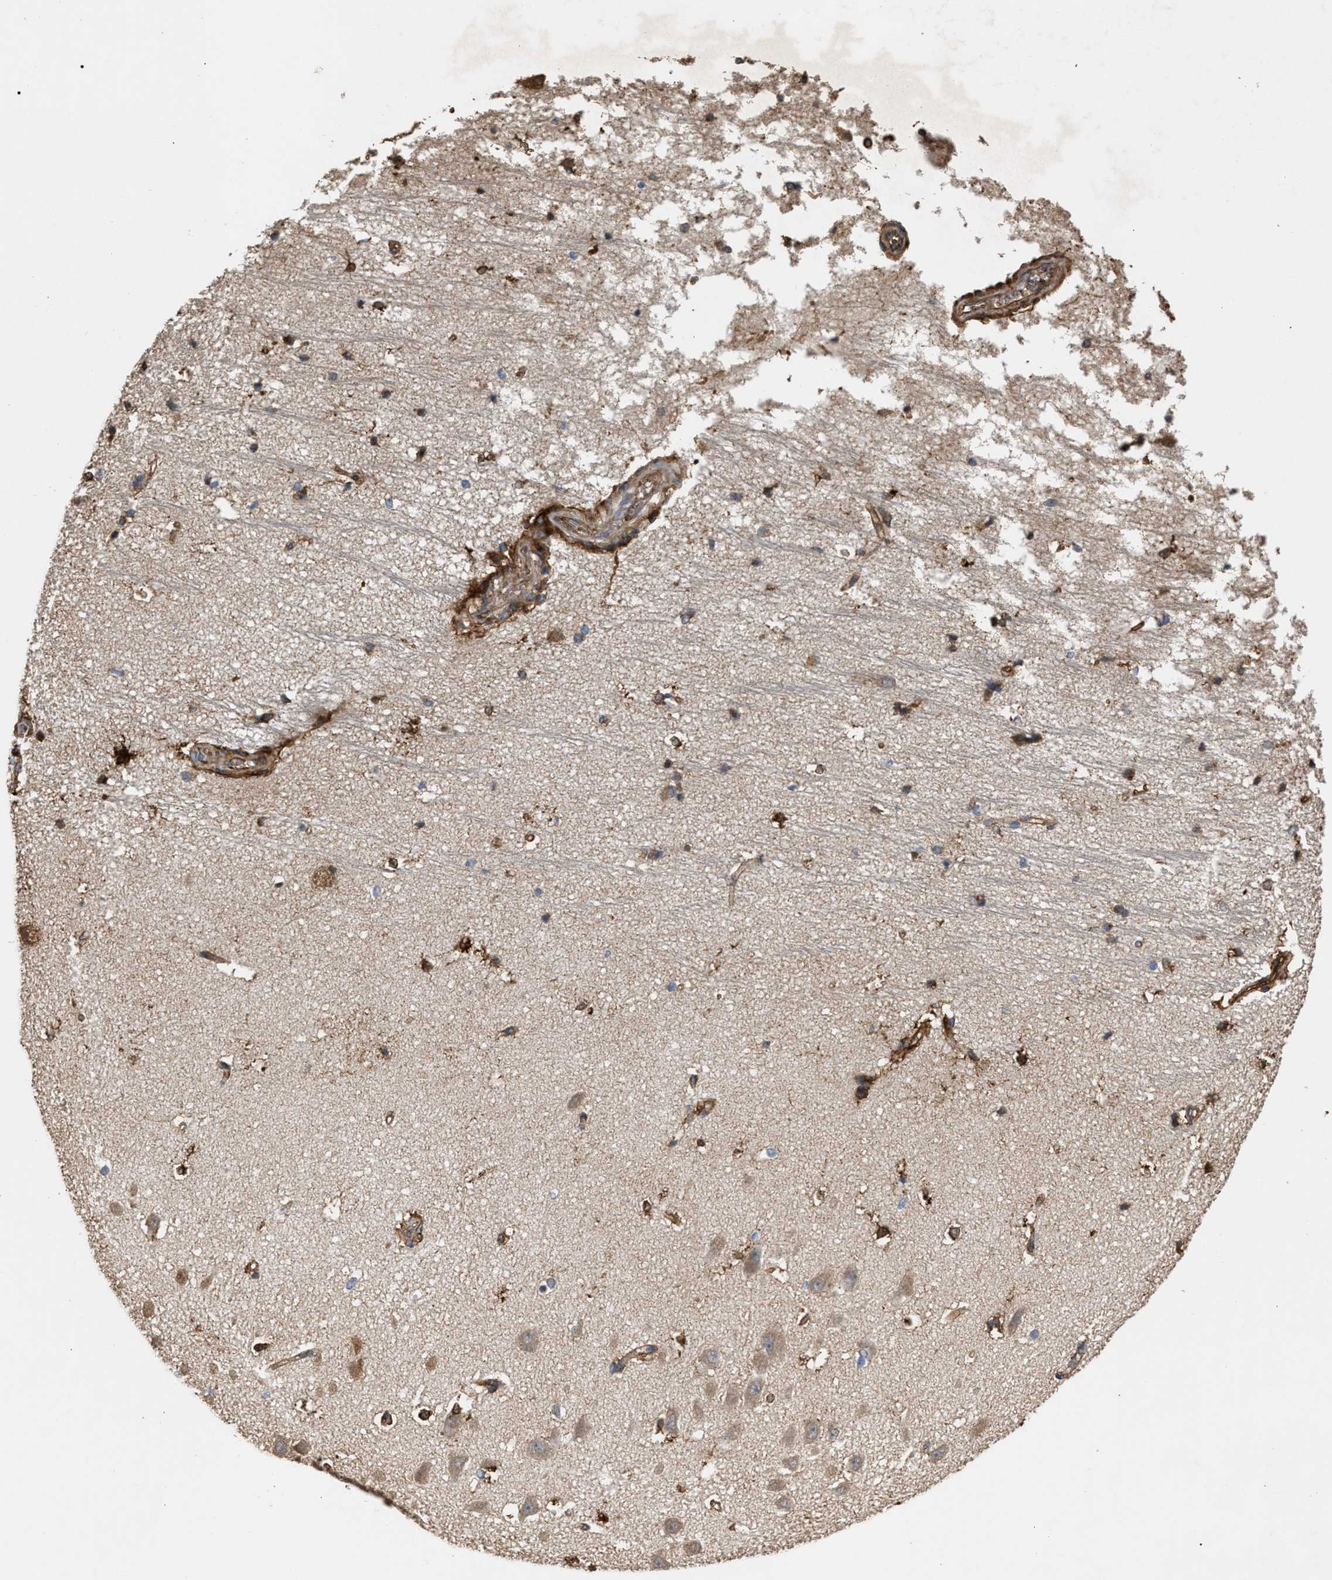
{"staining": {"intensity": "moderate", "quantity": "<25%", "location": "cytoplasmic/membranous"}, "tissue": "hippocampus", "cell_type": "Glial cells", "image_type": "normal", "snomed": [{"axis": "morphology", "description": "Normal tissue, NOS"}, {"axis": "topography", "description": "Hippocampus"}], "caption": "DAB immunohistochemical staining of unremarkable hippocampus displays moderate cytoplasmic/membranous protein staining in about <25% of glial cells.", "gene": "GCC1", "patient": {"sex": "male", "age": 45}}